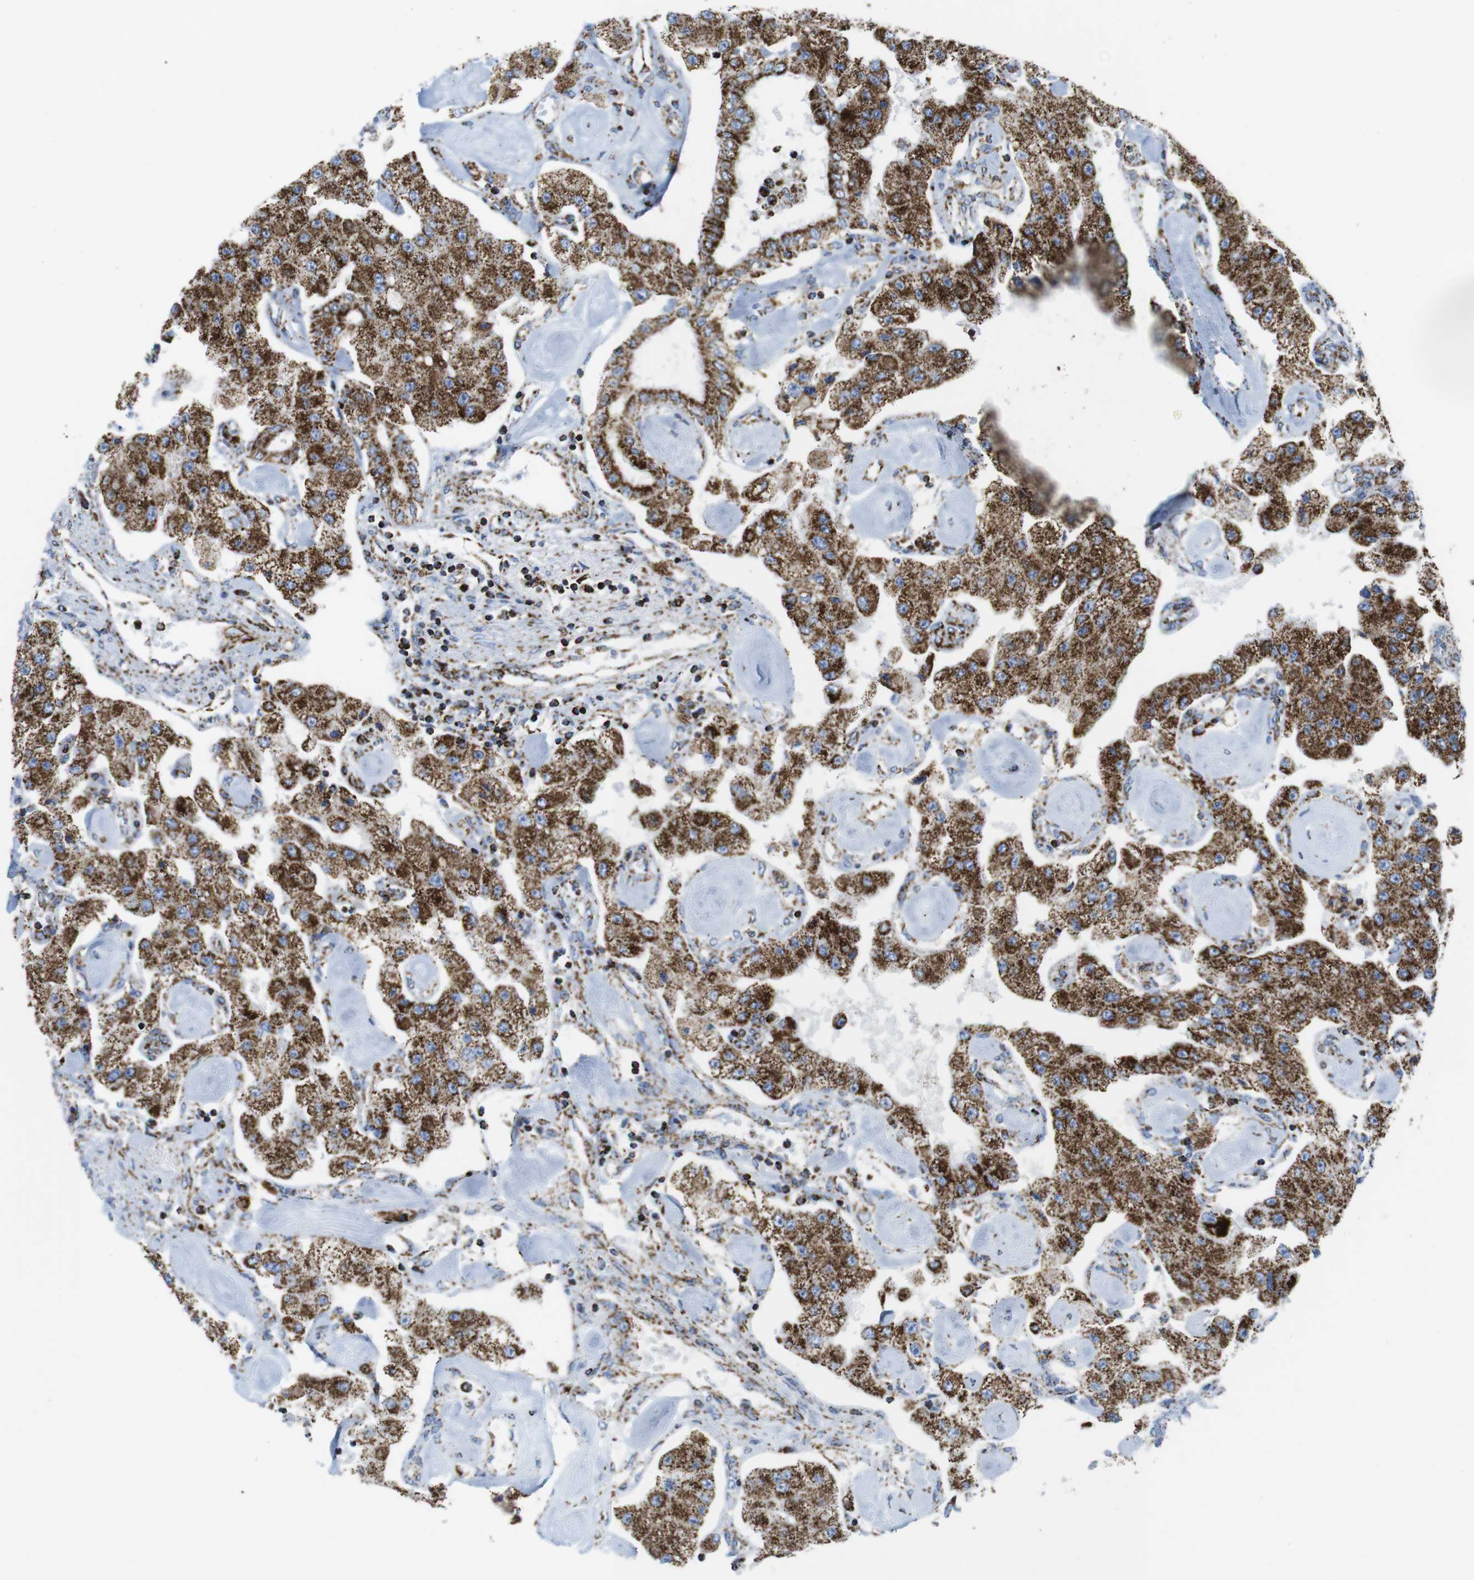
{"staining": {"intensity": "moderate", "quantity": ">75%", "location": "cytoplasmic/membranous"}, "tissue": "carcinoid", "cell_type": "Tumor cells", "image_type": "cancer", "snomed": [{"axis": "morphology", "description": "Carcinoid, malignant, NOS"}, {"axis": "topography", "description": "Pancreas"}], "caption": "Immunohistochemistry (IHC) of human carcinoid demonstrates medium levels of moderate cytoplasmic/membranous expression in about >75% of tumor cells.", "gene": "ATP5PO", "patient": {"sex": "male", "age": 41}}